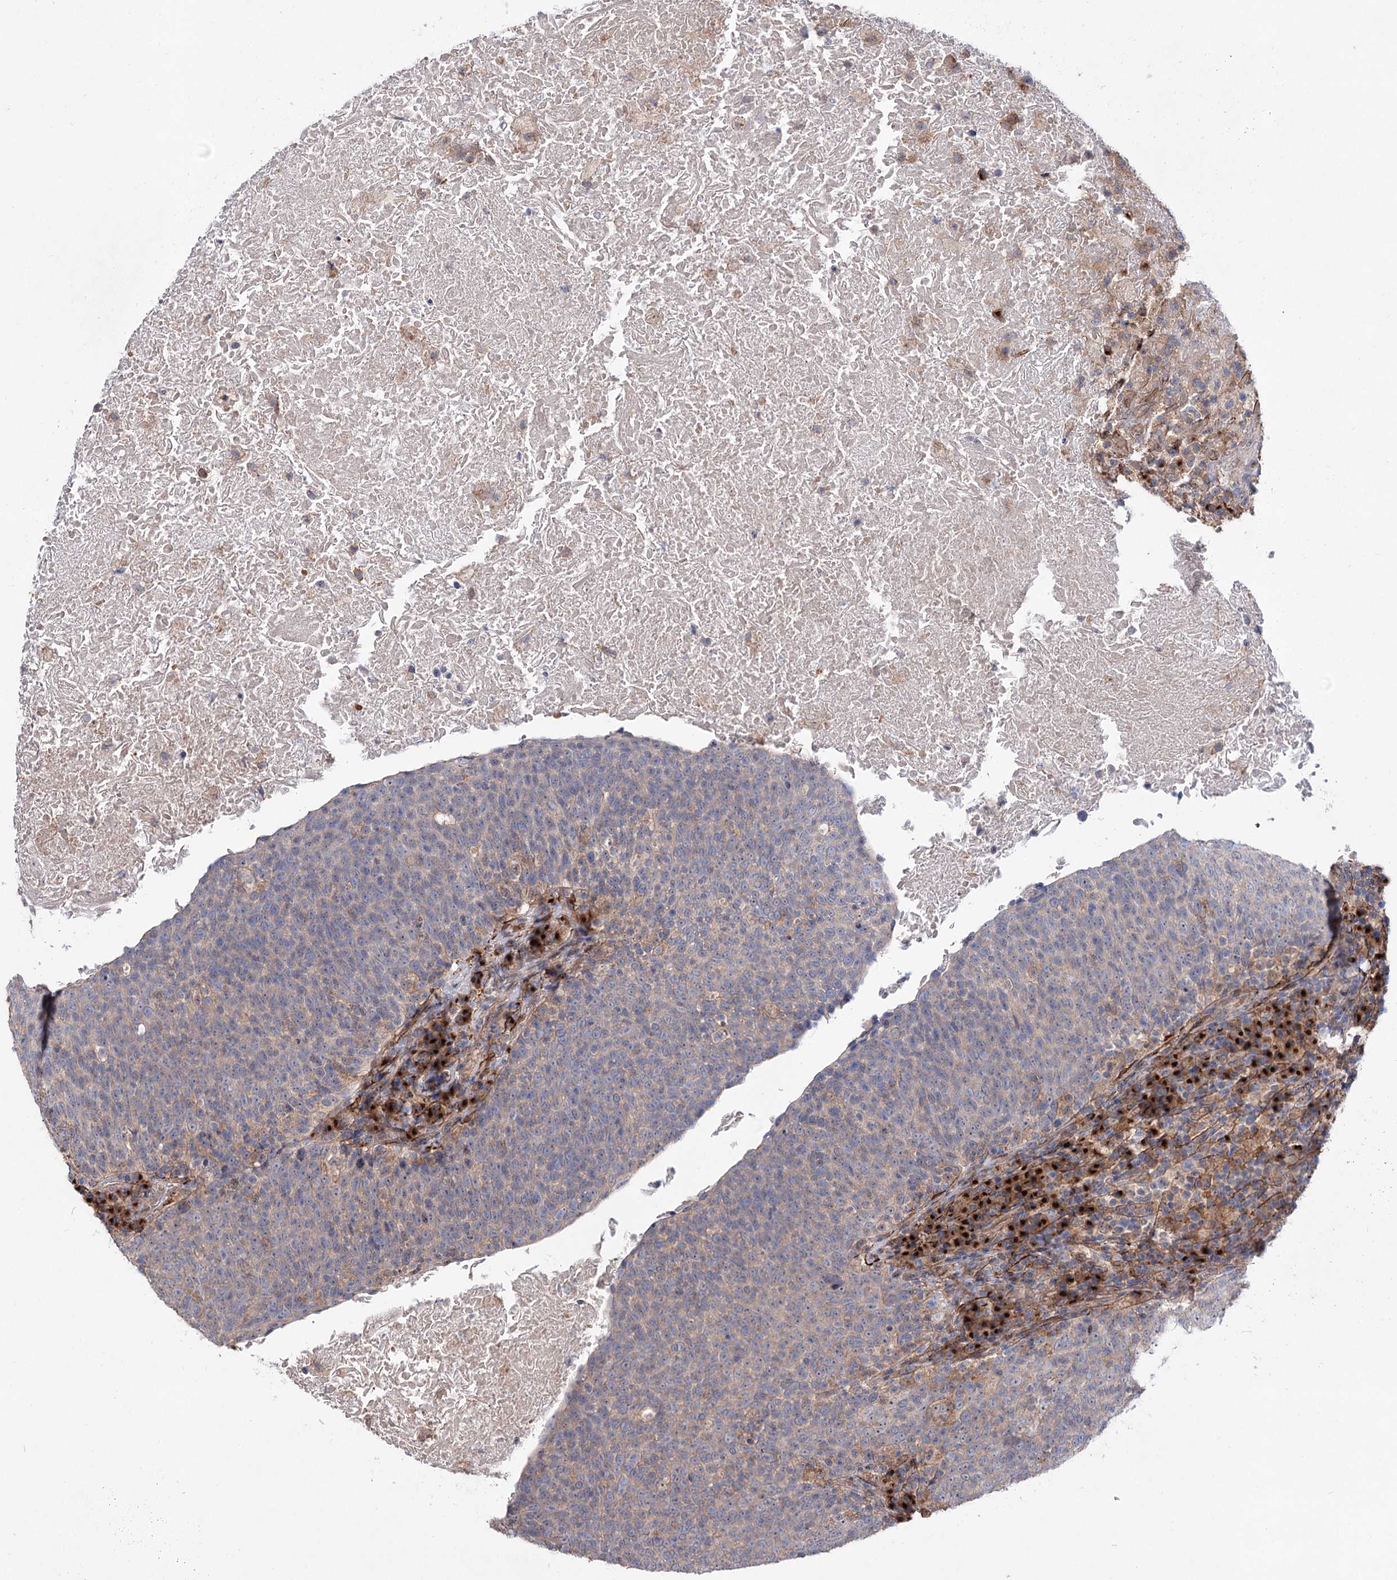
{"staining": {"intensity": "negative", "quantity": "none", "location": "none"}, "tissue": "head and neck cancer", "cell_type": "Tumor cells", "image_type": "cancer", "snomed": [{"axis": "morphology", "description": "Squamous cell carcinoma, NOS"}, {"axis": "morphology", "description": "Squamous cell carcinoma, metastatic, NOS"}, {"axis": "topography", "description": "Lymph node"}, {"axis": "topography", "description": "Head-Neck"}], "caption": "A histopathology image of squamous cell carcinoma (head and neck) stained for a protein displays no brown staining in tumor cells.", "gene": "SEC24A", "patient": {"sex": "male", "age": 62}}